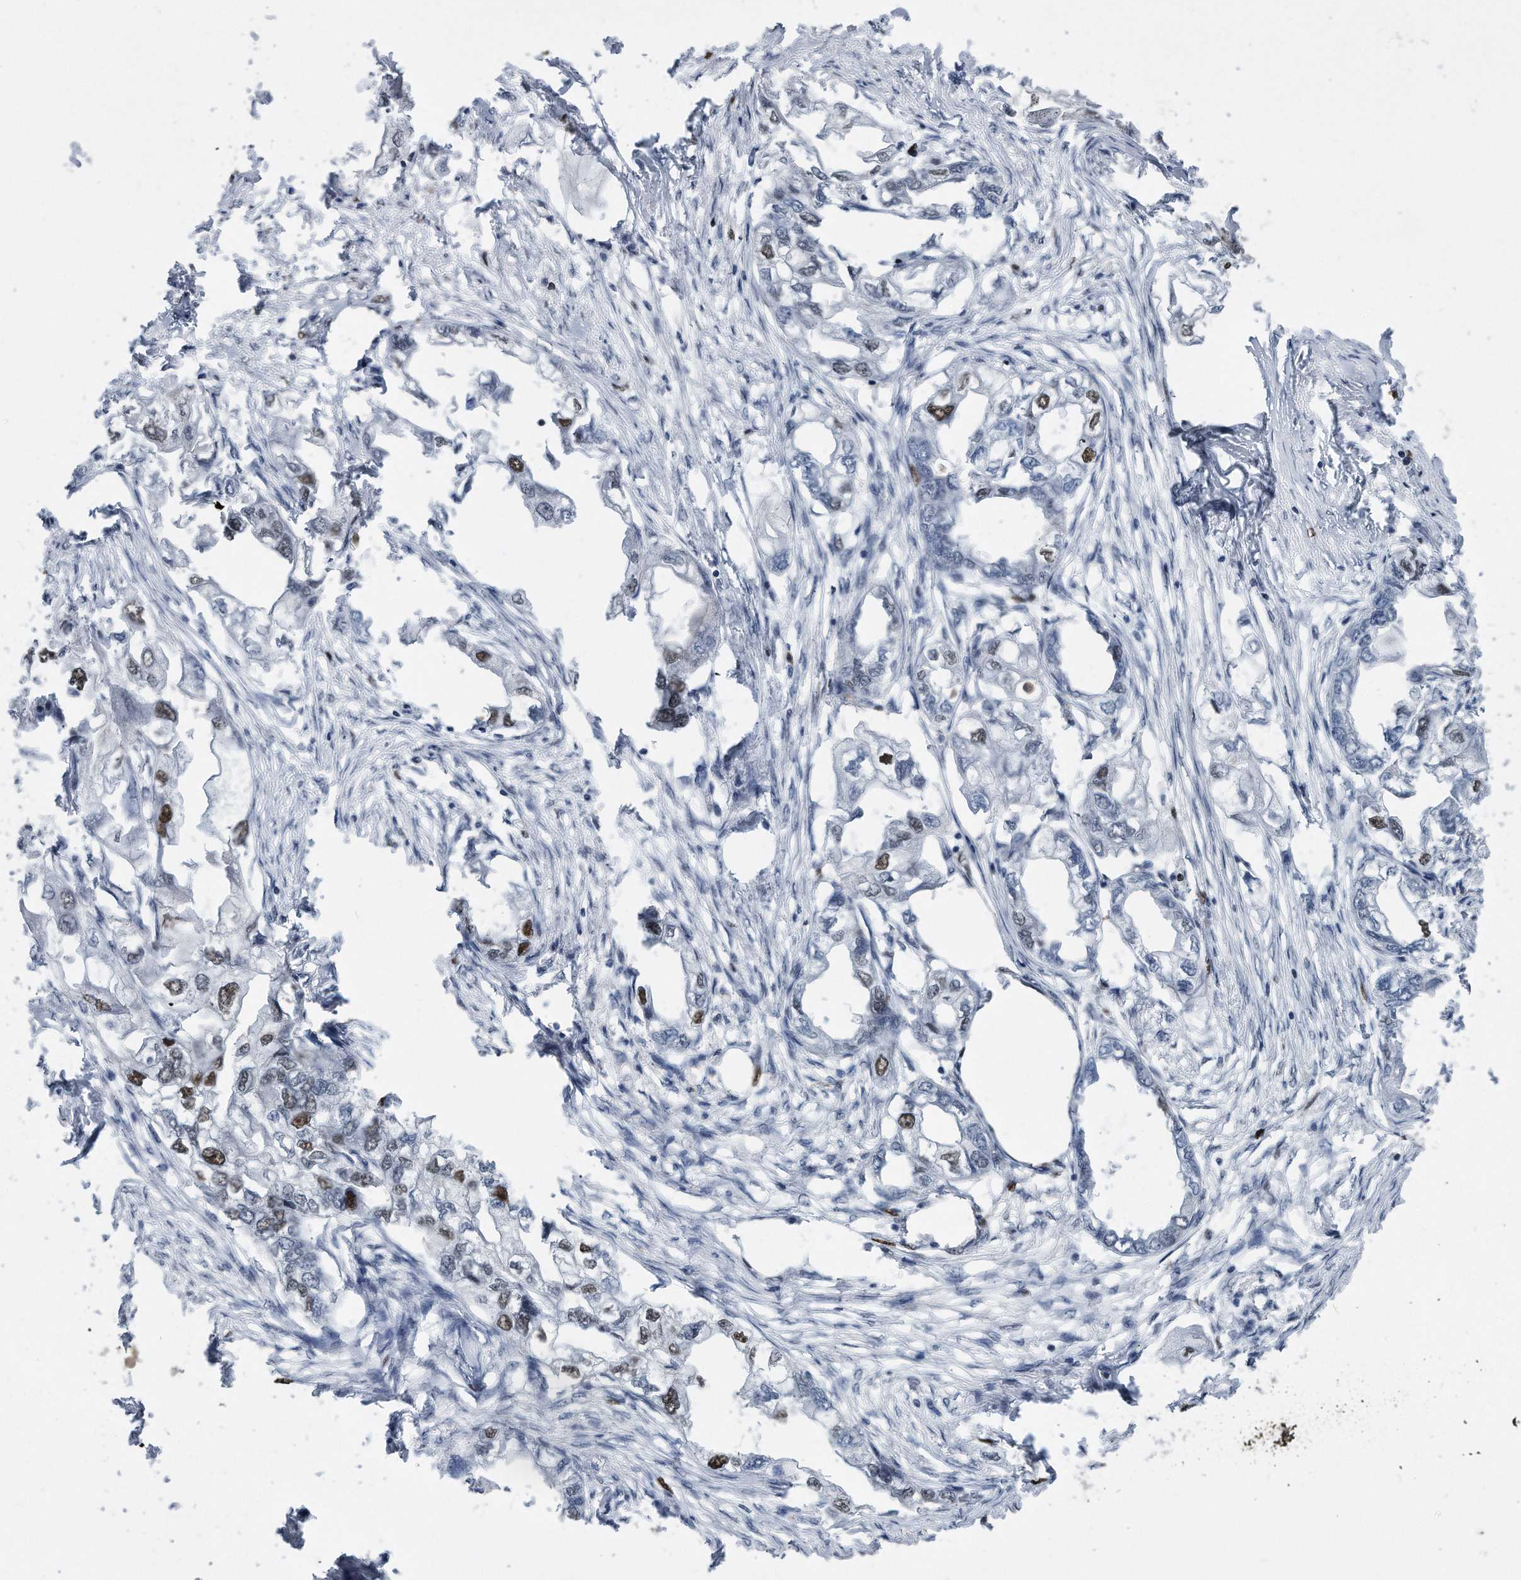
{"staining": {"intensity": "moderate", "quantity": "<25%", "location": "nuclear"}, "tissue": "endometrial cancer", "cell_type": "Tumor cells", "image_type": "cancer", "snomed": [{"axis": "morphology", "description": "Adenocarcinoma, NOS"}, {"axis": "morphology", "description": "Adenocarcinoma, metastatic, NOS"}, {"axis": "topography", "description": "Adipose tissue"}, {"axis": "topography", "description": "Endometrium"}], "caption": "A photomicrograph showing moderate nuclear positivity in about <25% of tumor cells in endometrial cancer (metastatic adenocarcinoma), as visualized by brown immunohistochemical staining.", "gene": "PCNA", "patient": {"sex": "female", "age": 67}}